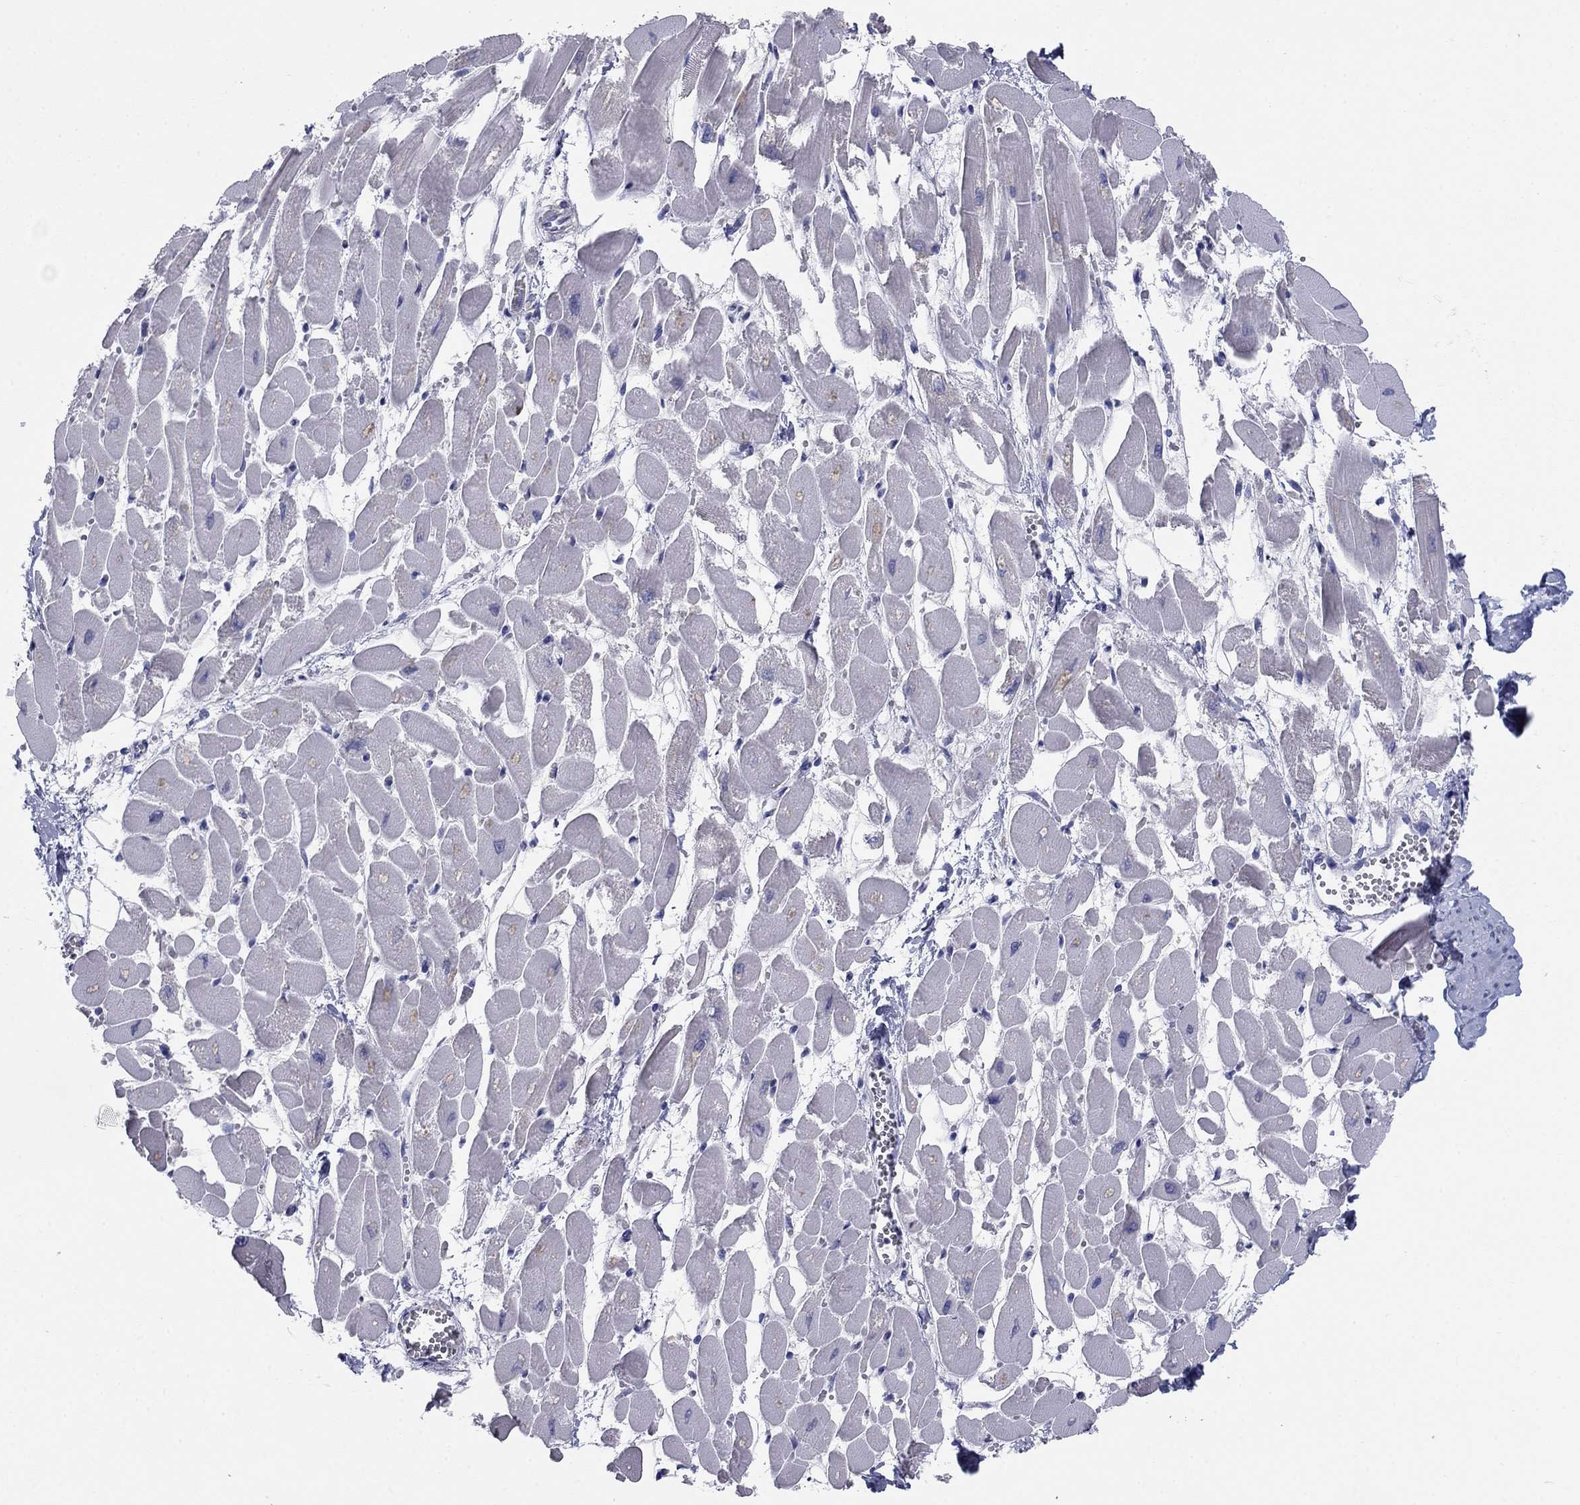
{"staining": {"intensity": "negative", "quantity": "none", "location": "none"}, "tissue": "heart muscle", "cell_type": "Cardiomyocytes", "image_type": "normal", "snomed": [{"axis": "morphology", "description": "Normal tissue, NOS"}, {"axis": "topography", "description": "Heart"}], "caption": "High power microscopy image of an immunohistochemistry image of benign heart muscle, revealing no significant staining in cardiomyocytes. (DAB (3,3'-diaminobenzidine) IHC, high magnification).", "gene": "GRK7", "patient": {"sex": "female", "age": 52}}